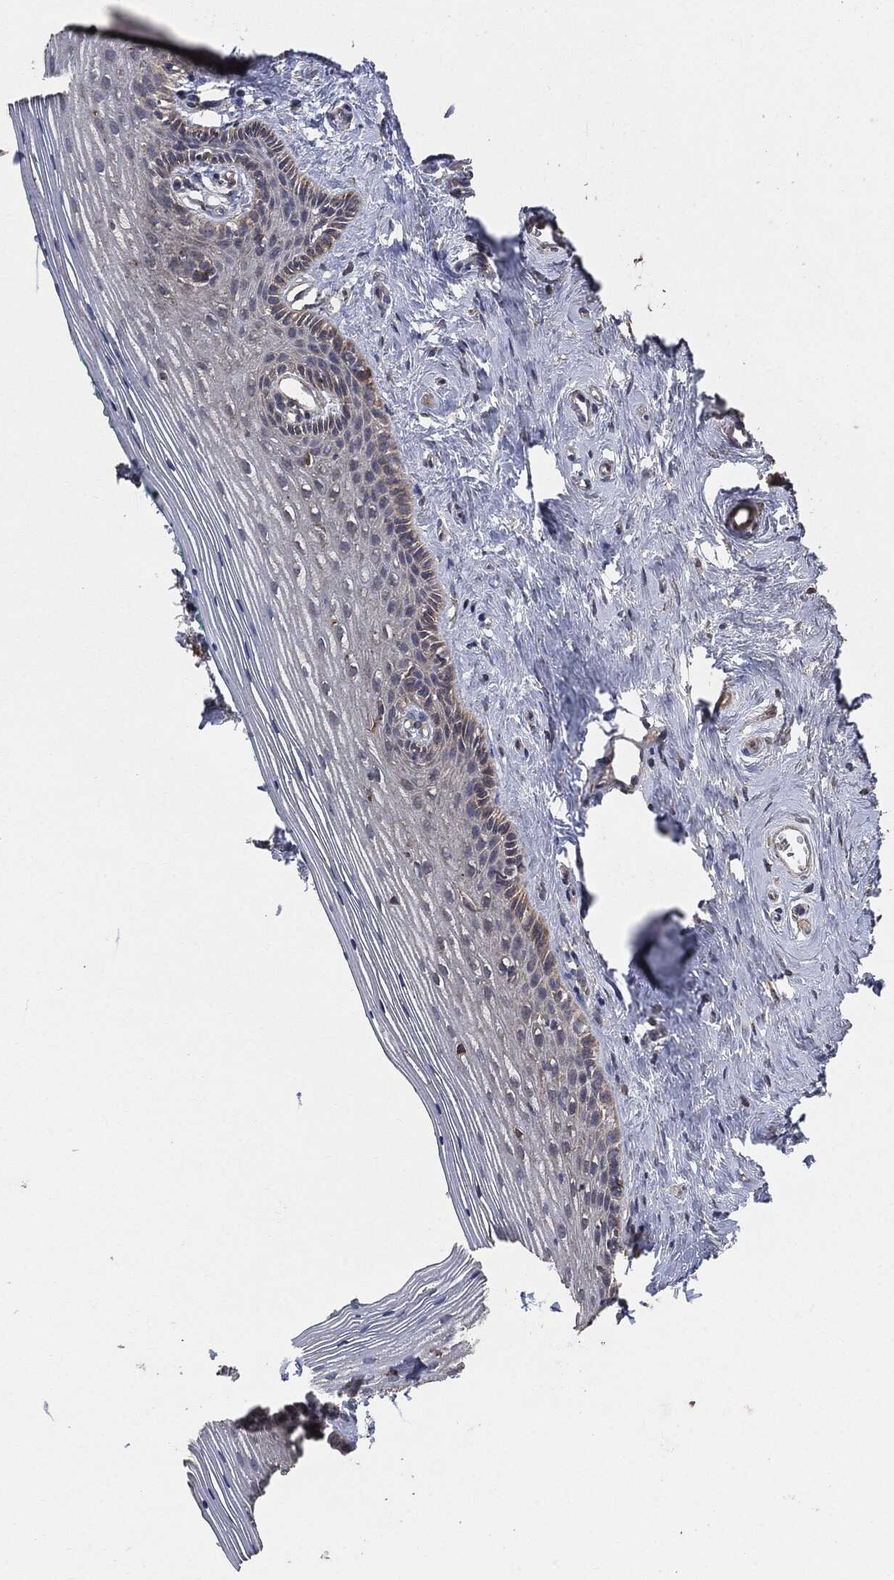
{"staining": {"intensity": "moderate", "quantity": "<25%", "location": "cytoplasmic/membranous"}, "tissue": "vagina", "cell_type": "Squamous epithelial cells", "image_type": "normal", "snomed": [{"axis": "morphology", "description": "Normal tissue, NOS"}, {"axis": "topography", "description": "Vagina"}], "caption": "Squamous epithelial cells exhibit moderate cytoplasmic/membranous positivity in approximately <25% of cells in benign vagina. (DAB (3,3'-diaminobenzidine) IHC, brown staining for protein, blue staining for nuclei).", "gene": "STK3", "patient": {"sex": "female", "age": 45}}